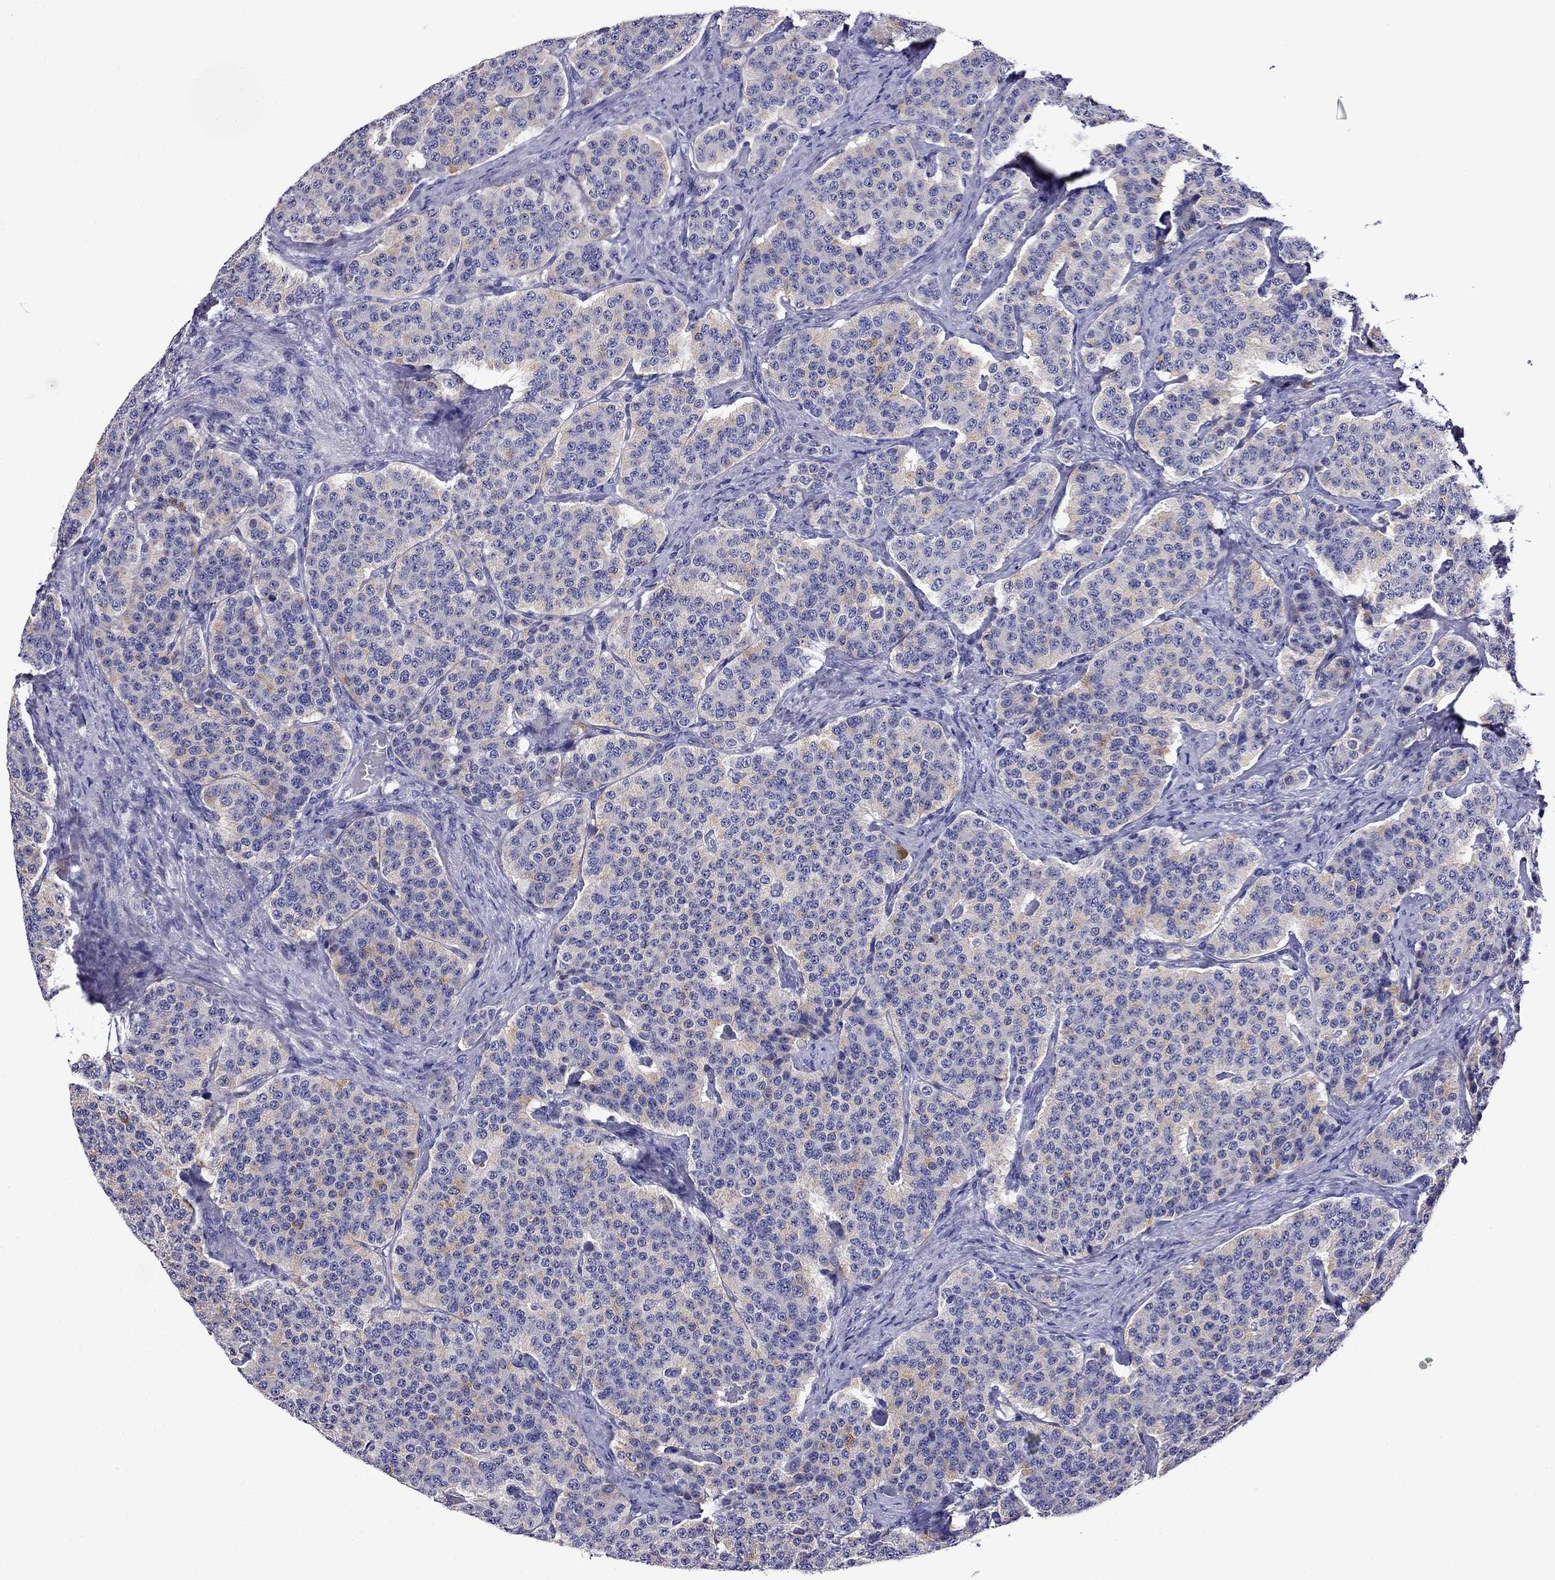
{"staining": {"intensity": "weak", "quantity": "25%-75%", "location": "cytoplasmic/membranous"}, "tissue": "carcinoid", "cell_type": "Tumor cells", "image_type": "cancer", "snomed": [{"axis": "morphology", "description": "Carcinoid, malignant, NOS"}, {"axis": "topography", "description": "Small intestine"}], "caption": "IHC histopathology image of neoplastic tissue: carcinoid stained using immunohistochemistry (IHC) exhibits low levels of weak protein expression localized specifically in the cytoplasmic/membranous of tumor cells, appearing as a cytoplasmic/membranous brown color.", "gene": "SCG2", "patient": {"sex": "female", "age": 58}}